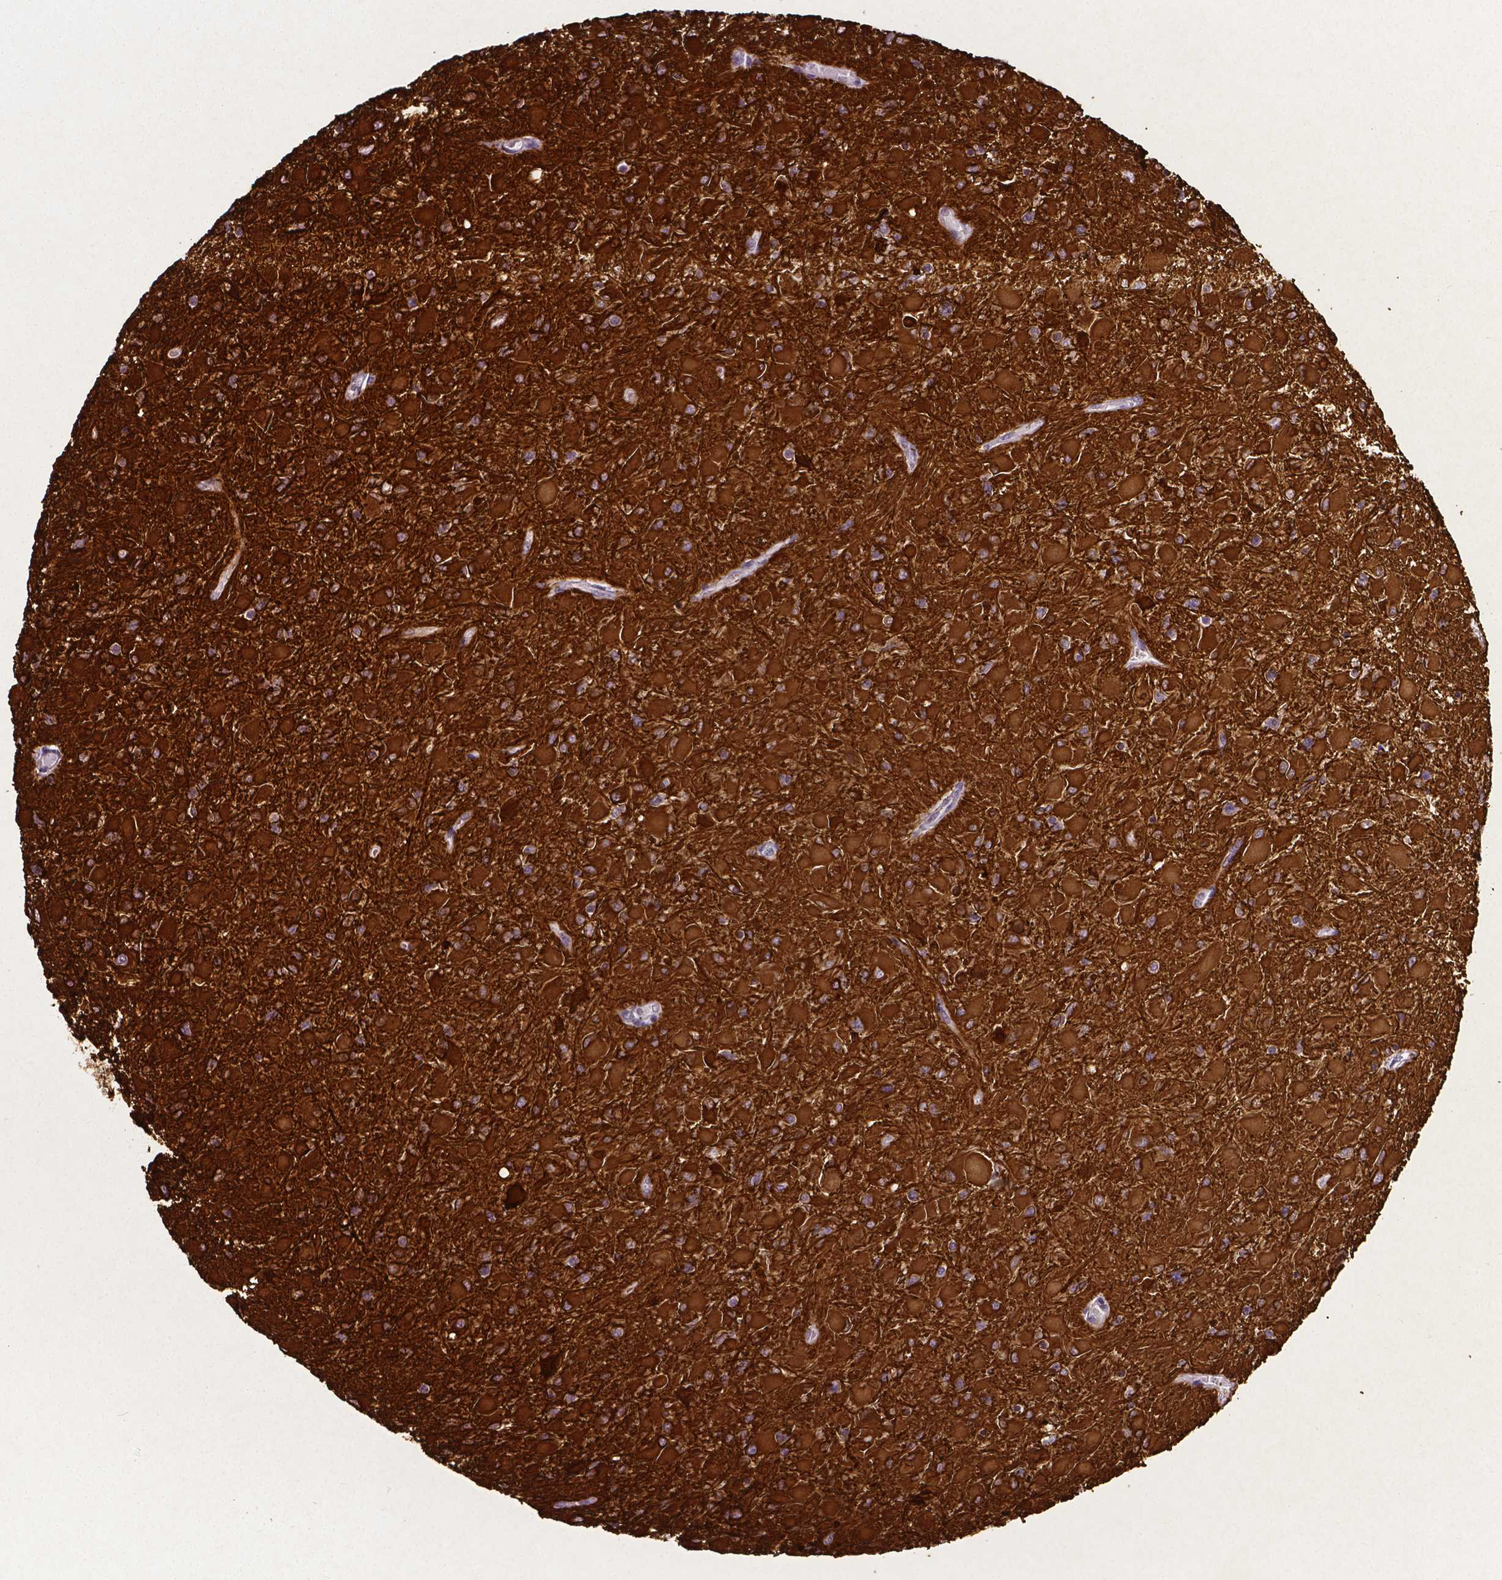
{"staining": {"intensity": "strong", "quantity": ">75%", "location": "cytoplasmic/membranous"}, "tissue": "glioma", "cell_type": "Tumor cells", "image_type": "cancer", "snomed": [{"axis": "morphology", "description": "Glioma, malignant, High grade"}, {"axis": "topography", "description": "Cerebral cortex"}], "caption": "The immunohistochemical stain shows strong cytoplasmic/membranous expression in tumor cells of malignant glioma (high-grade) tissue. The protein of interest is stained brown, and the nuclei are stained in blue (DAB IHC with brightfield microscopy, high magnification).", "gene": "SLC22A2", "patient": {"sex": "female", "age": 36}}